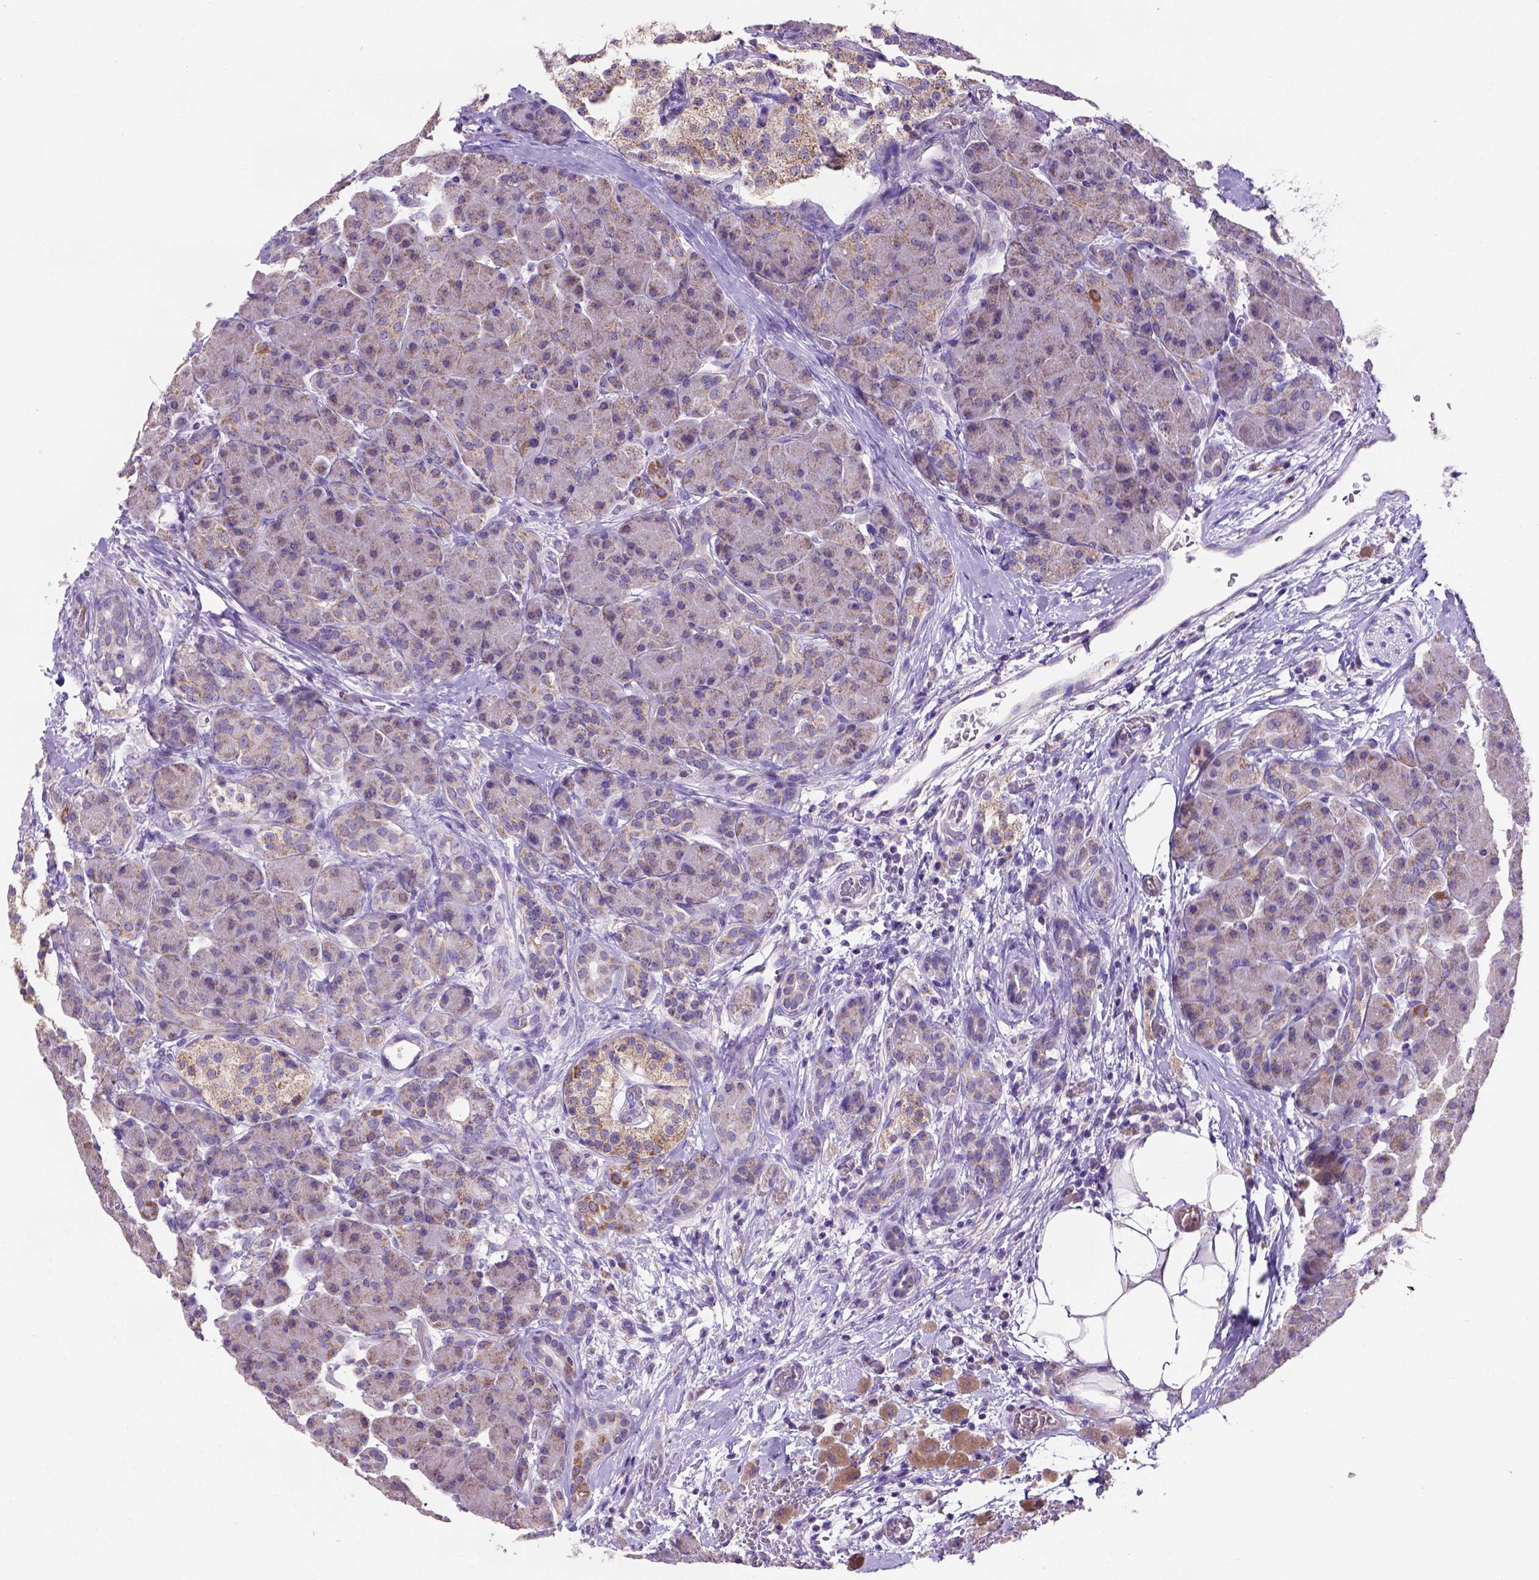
{"staining": {"intensity": "moderate", "quantity": "<25%", "location": "cytoplasmic/membranous"}, "tissue": "pancreas", "cell_type": "Exocrine glandular cells", "image_type": "normal", "snomed": [{"axis": "morphology", "description": "Normal tissue, NOS"}, {"axis": "topography", "description": "Pancreas"}], "caption": "IHC micrograph of normal pancreas: pancreas stained using immunohistochemistry displays low levels of moderate protein expression localized specifically in the cytoplasmic/membranous of exocrine glandular cells, appearing as a cytoplasmic/membranous brown color.", "gene": "L2HGDH", "patient": {"sex": "male", "age": 55}}